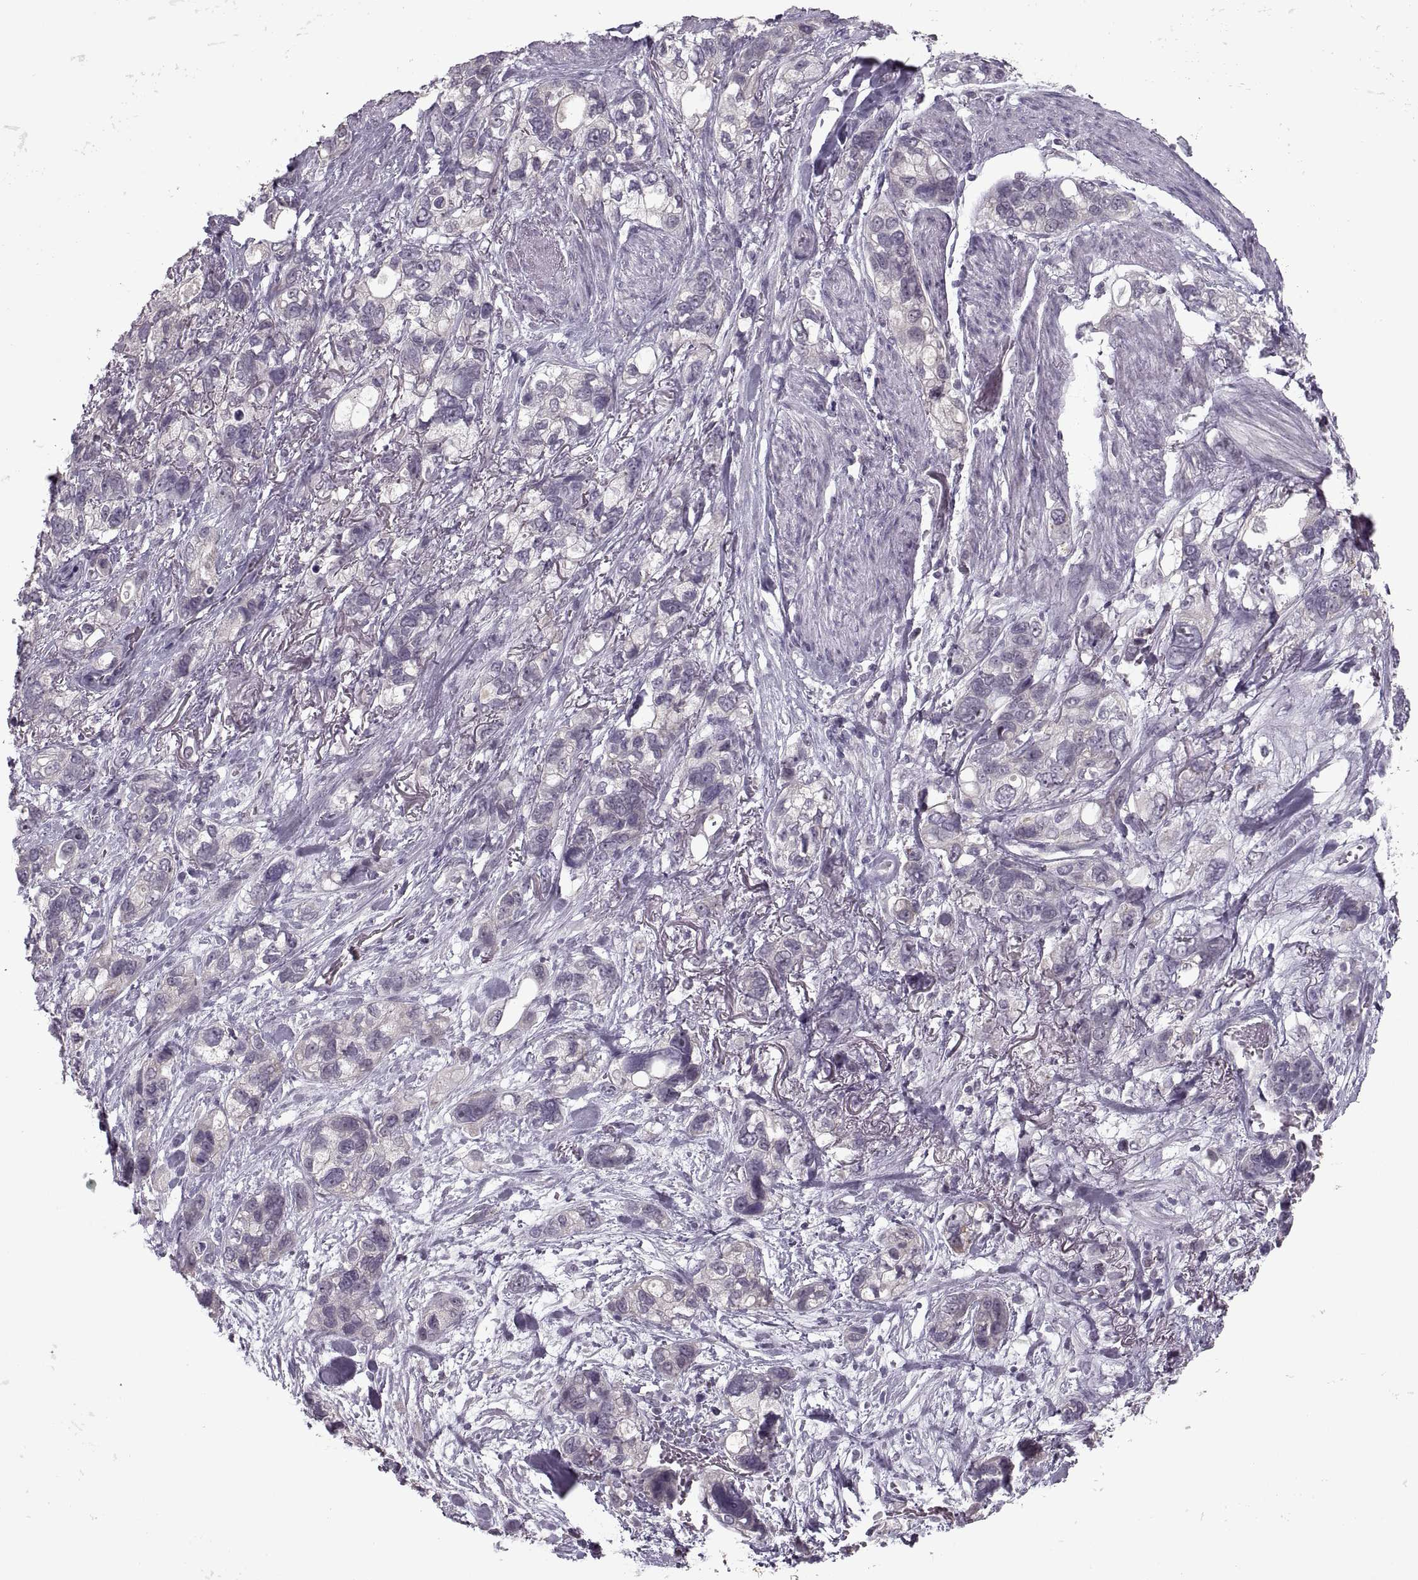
{"staining": {"intensity": "negative", "quantity": "none", "location": "none"}, "tissue": "stomach cancer", "cell_type": "Tumor cells", "image_type": "cancer", "snomed": [{"axis": "morphology", "description": "Adenocarcinoma, NOS"}, {"axis": "topography", "description": "Stomach, upper"}], "caption": "Immunohistochemical staining of stomach cancer (adenocarcinoma) exhibits no significant staining in tumor cells.", "gene": "MGAT4D", "patient": {"sex": "female", "age": 81}}